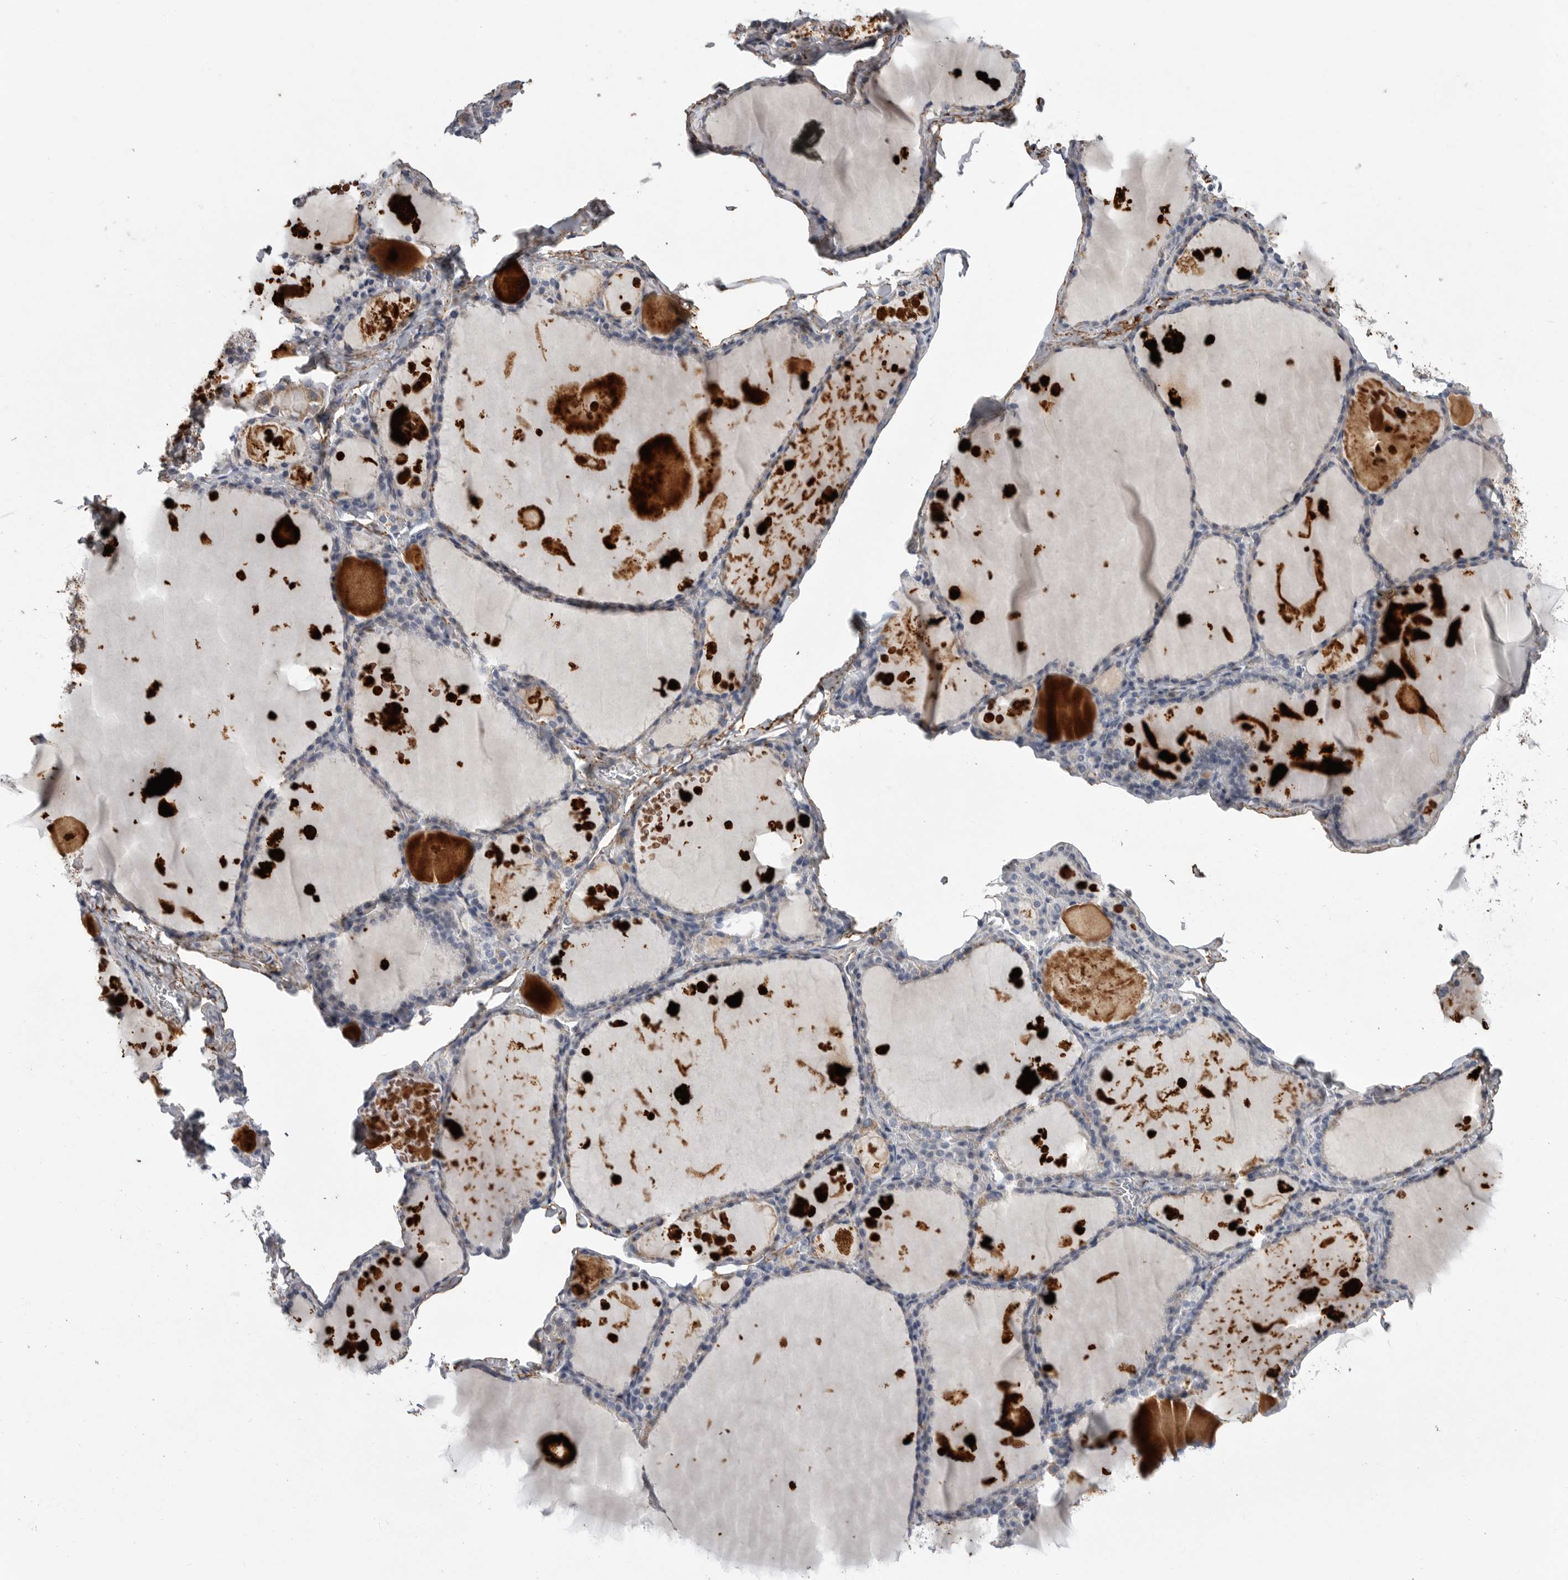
{"staining": {"intensity": "negative", "quantity": "none", "location": "none"}, "tissue": "thyroid gland", "cell_type": "Glandular cells", "image_type": "normal", "snomed": [{"axis": "morphology", "description": "Normal tissue, NOS"}, {"axis": "topography", "description": "Thyroid gland"}], "caption": "High magnification brightfield microscopy of unremarkable thyroid gland stained with DAB (3,3'-diaminobenzidine) (brown) and counterstained with hematoxylin (blue): glandular cells show no significant positivity. (DAB (3,3'-diaminobenzidine) immunohistochemistry, high magnification).", "gene": "CRP", "patient": {"sex": "male", "age": 56}}